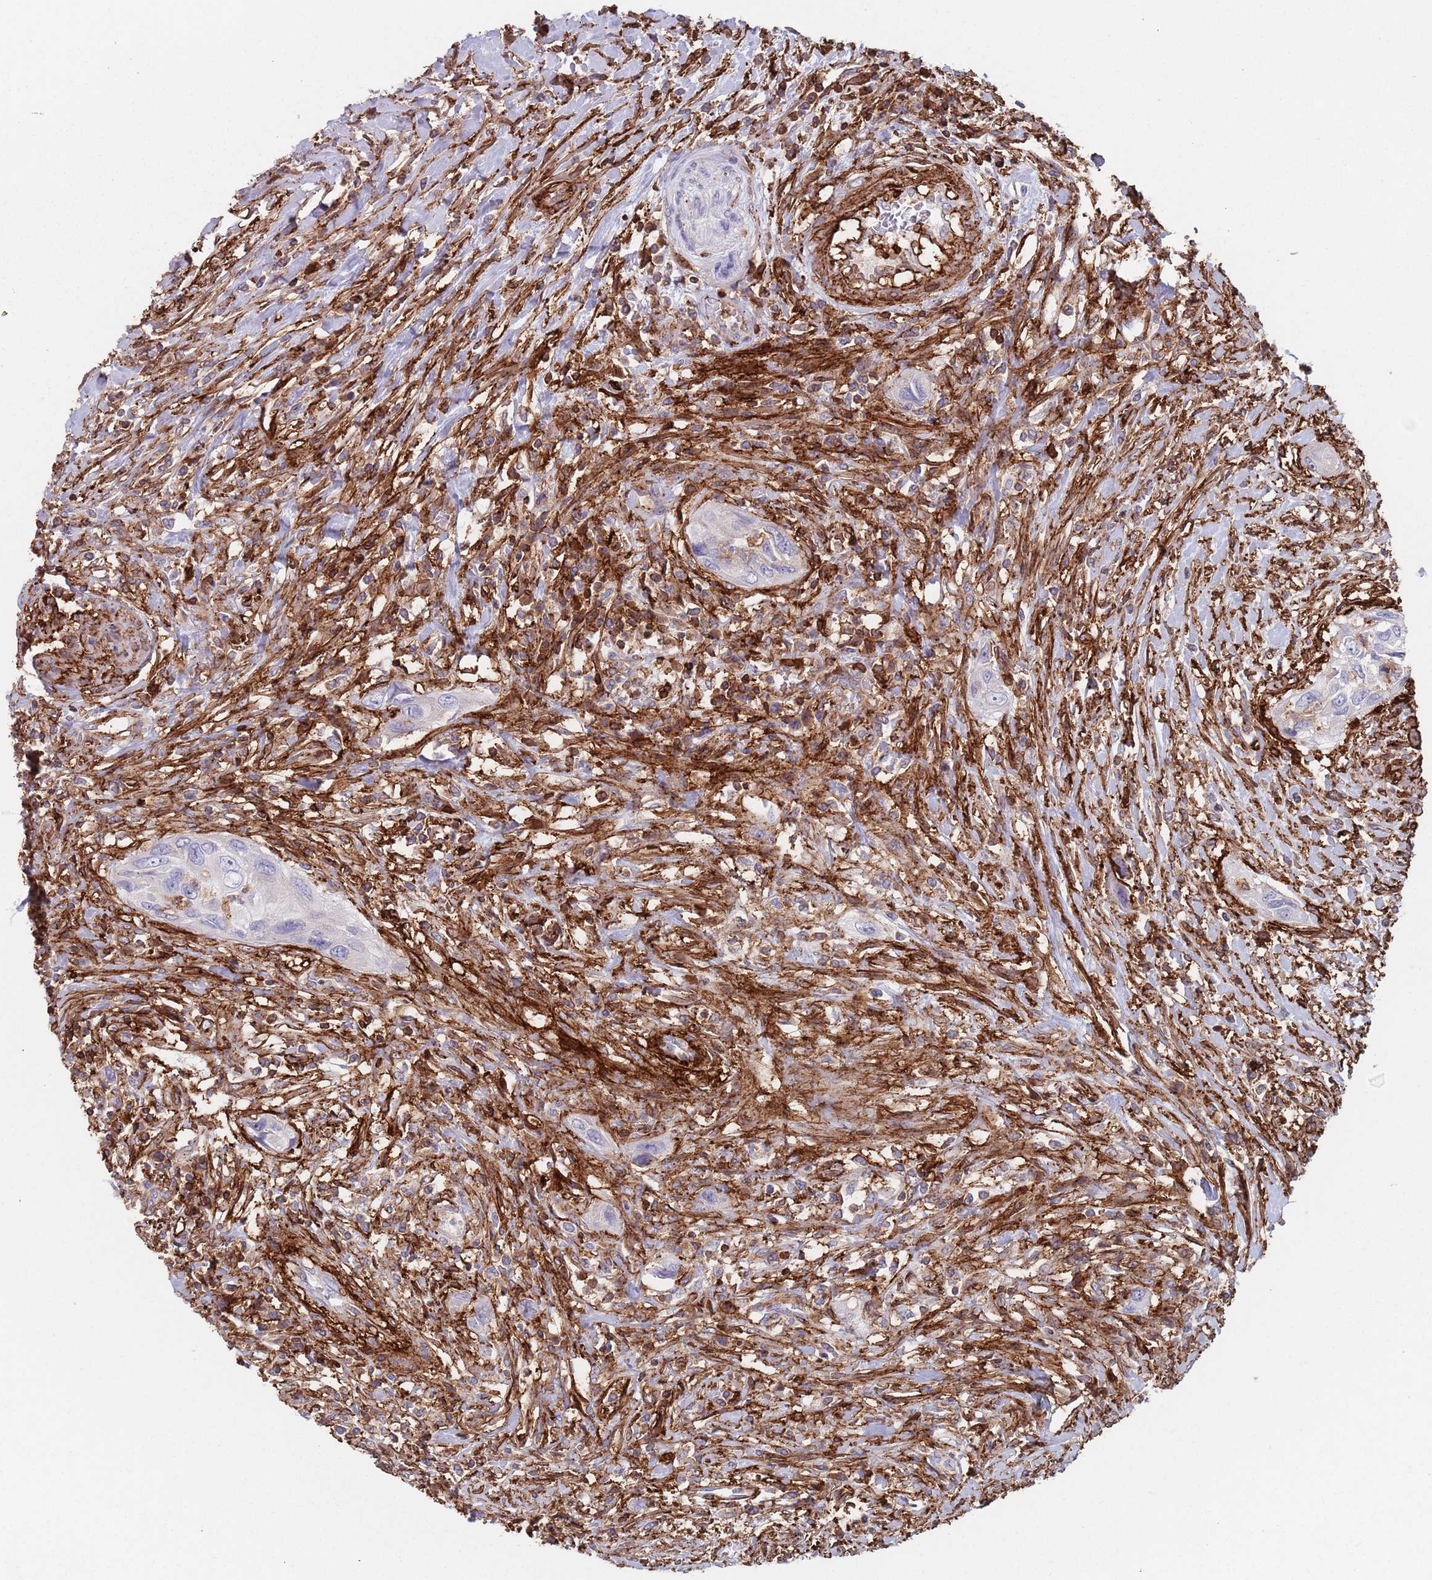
{"staining": {"intensity": "negative", "quantity": "none", "location": "none"}, "tissue": "urothelial cancer", "cell_type": "Tumor cells", "image_type": "cancer", "snomed": [{"axis": "morphology", "description": "Urothelial carcinoma, High grade"}, {"axis": "topography", "description": "Urinary bladder"}], "caption": "Immunohistochemical staining of urothelial carcinoma (high-grade) demonstrates no significant staining in tumor cells.", "gene": "RNF144A", "patient": {"sex": "female", "age": 60}}